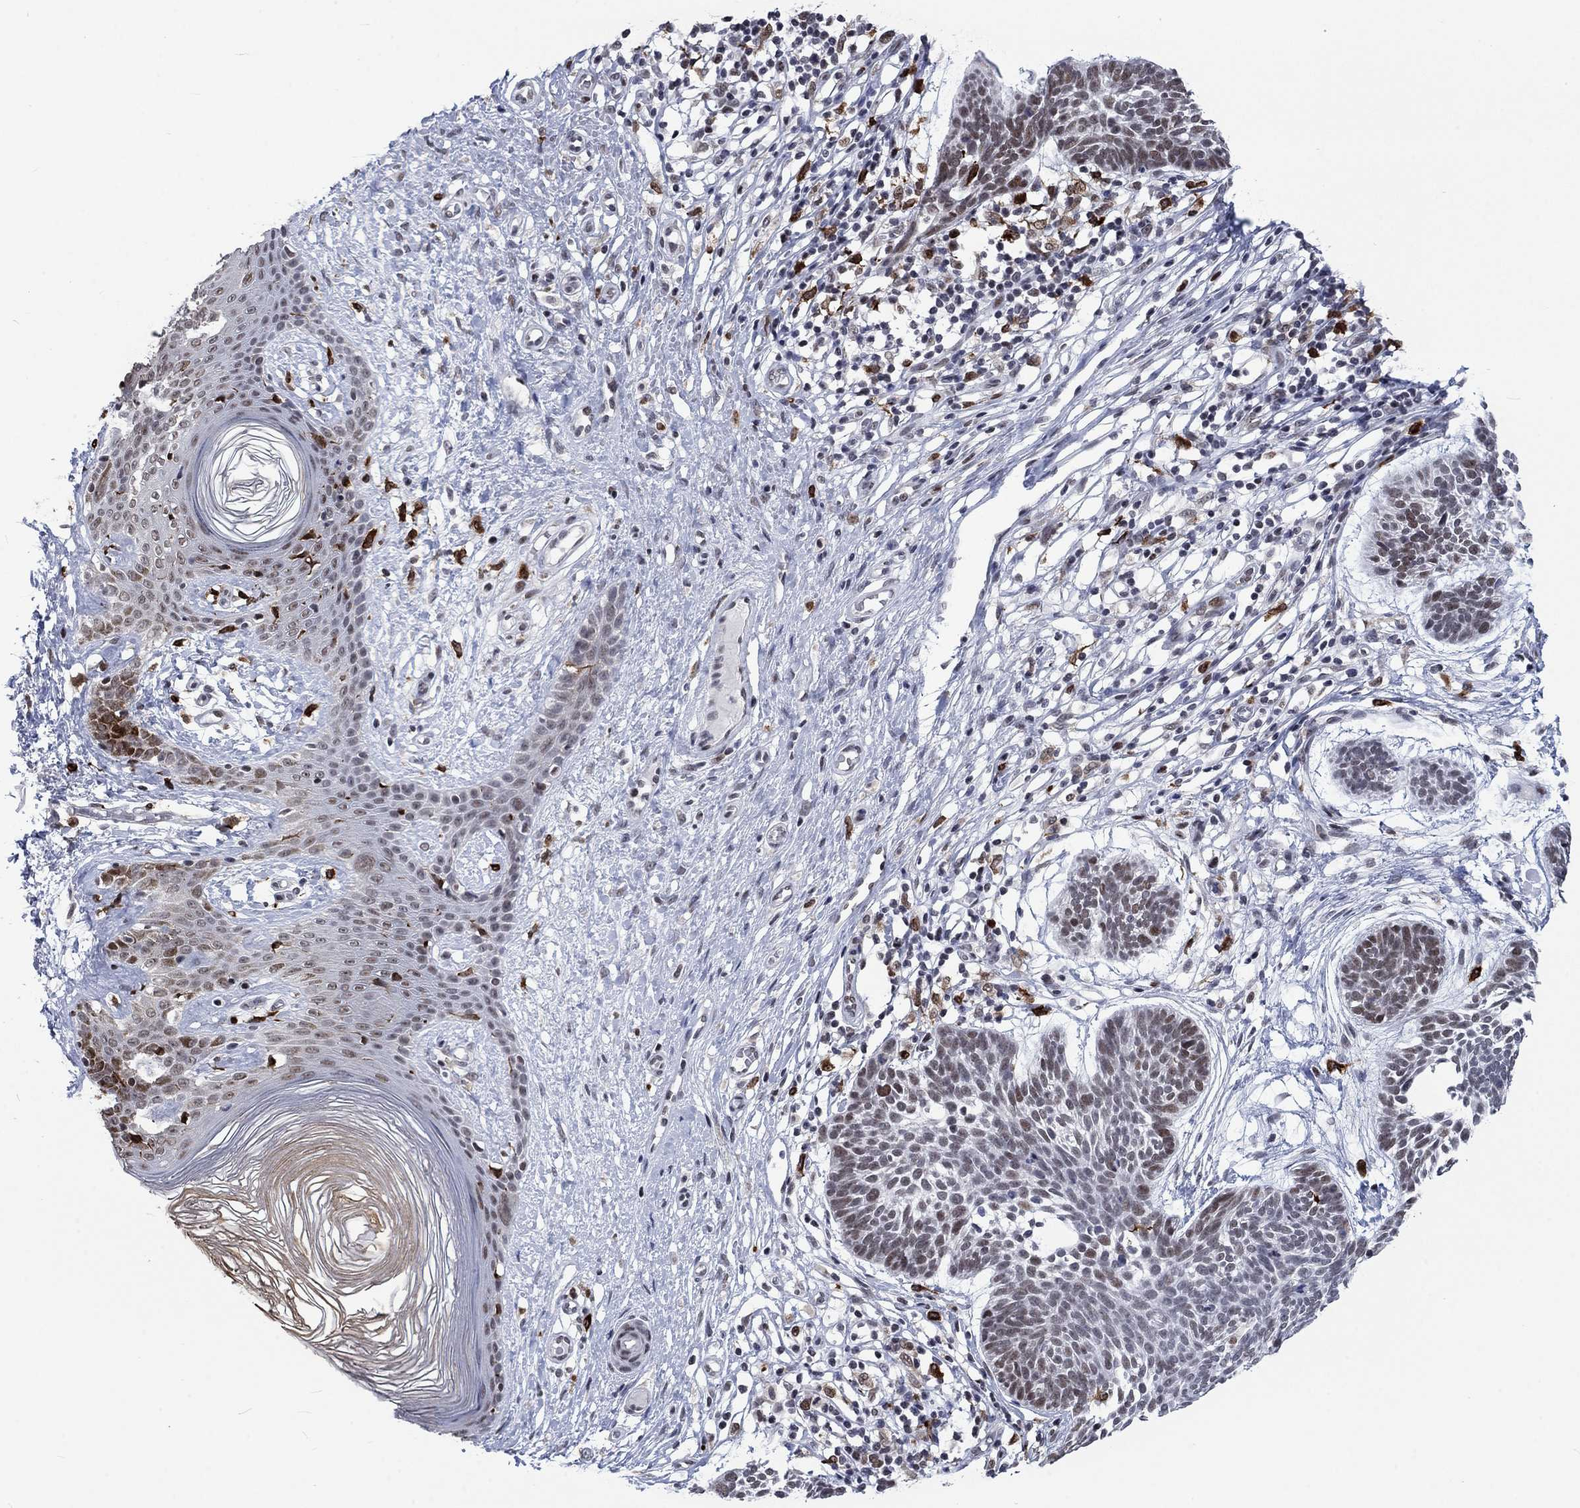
{"staining": {"intensity": "negative", "quantity": "none", "location": "none"}, "tissue": "skin cancer", "cell_type": "Tumor cells", "image_type": "cancer", "snomed": [{"axis": "morphology", "description": "Basal cell carcinoma"}, {"axis": "topography", "description": "Skin"}], "caption": "Immunohistochemical staining of human skin cancer (basal cell carcinoma) shows no significant expression in tumor cells. Nuclei are stained in blue.", "gene": "HCFC1", "patient": {"sex": "male", "age": 85}}